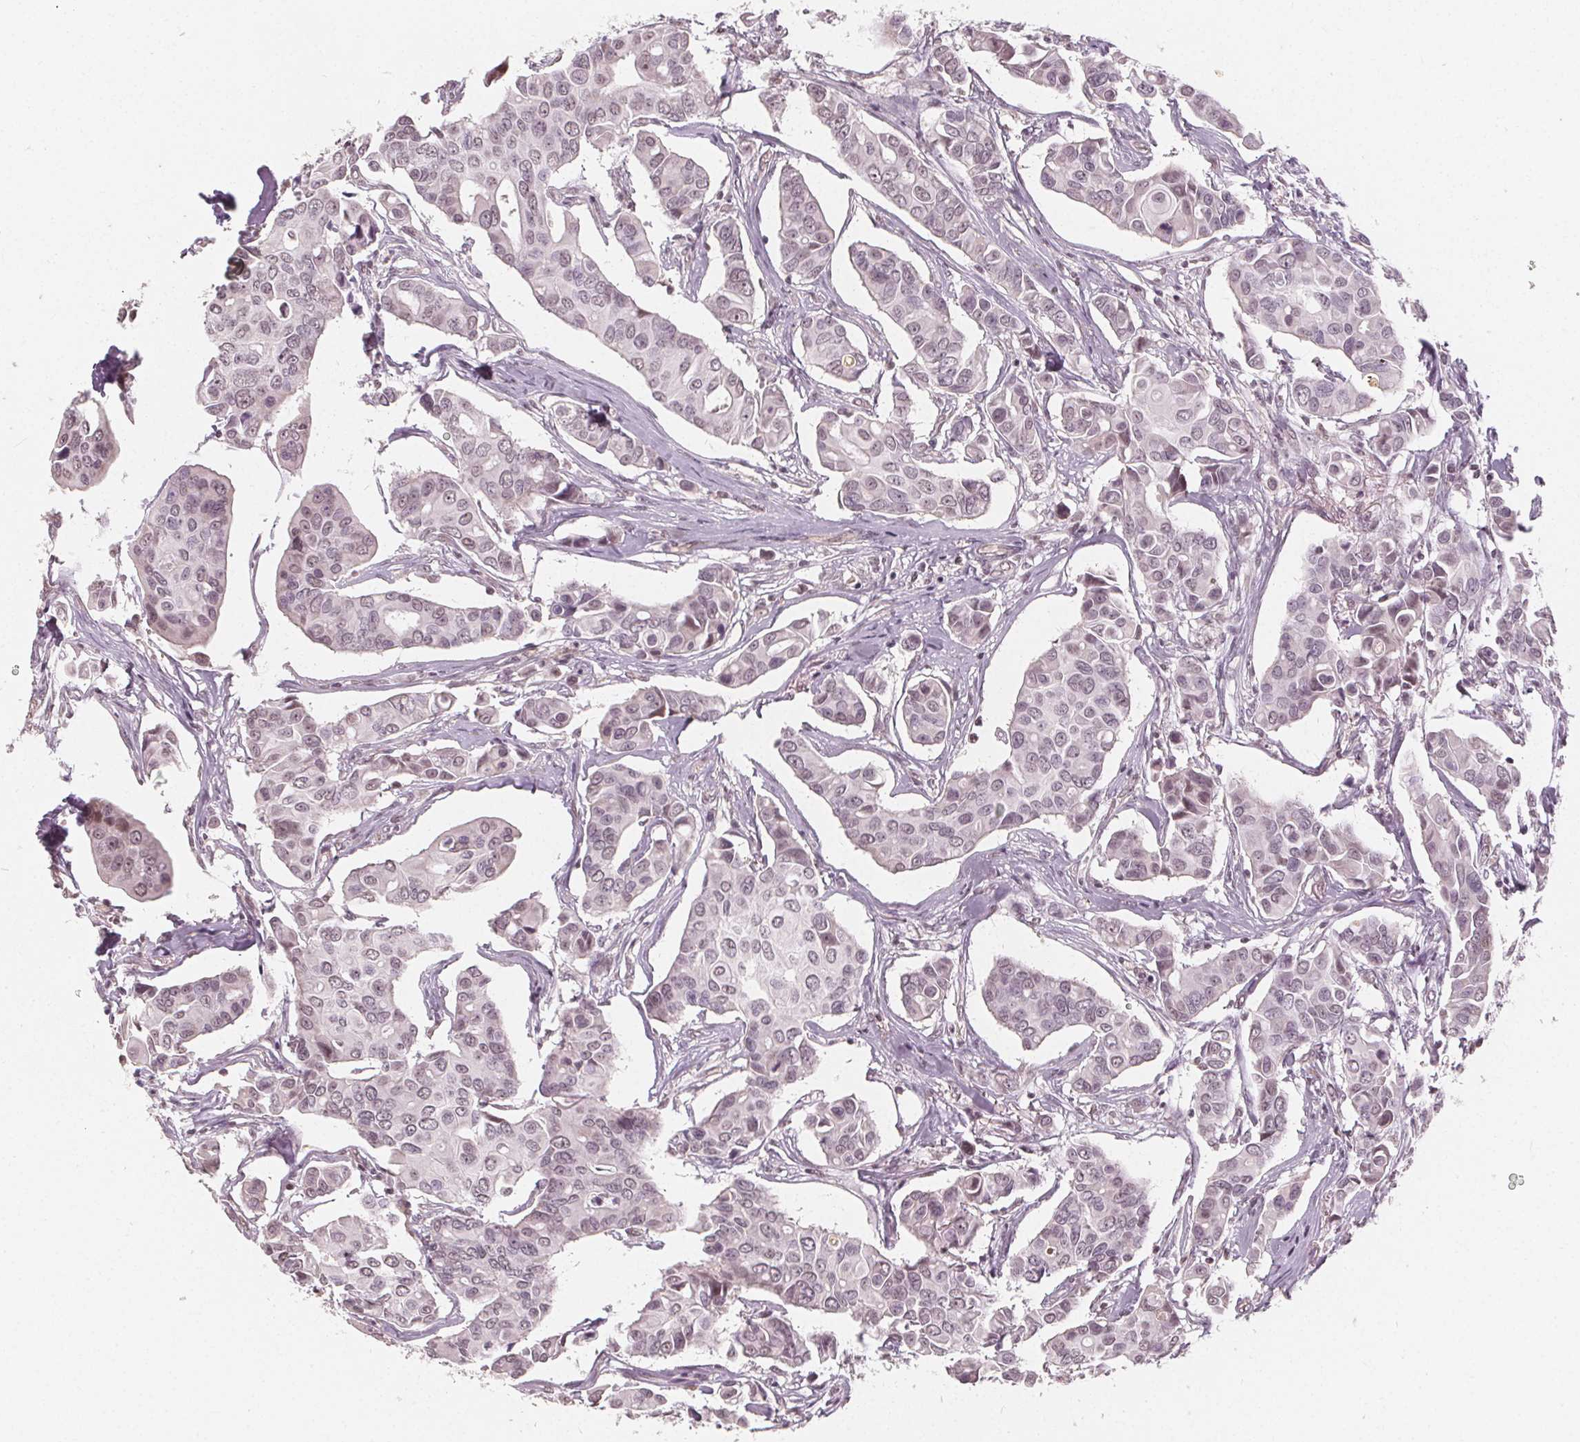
{"staining": {"intensity": "weak", "quantity": "25%-75%", "location": "nuclear"}, "tissue": "breast cancer", "cell_type": "Tumor cells", "image_type": "cancer", "snomed": [{"axis": "morphology", "description": "Duct carcinoma"}, {"axis": "topography", "description": "Breast"}], "caption": "A brown stain labels weak nuclear positivity of a protein in breast cancer tumor cells.", "gene": "NUP210L", "patient": {"sex": "female", "age": 54}}